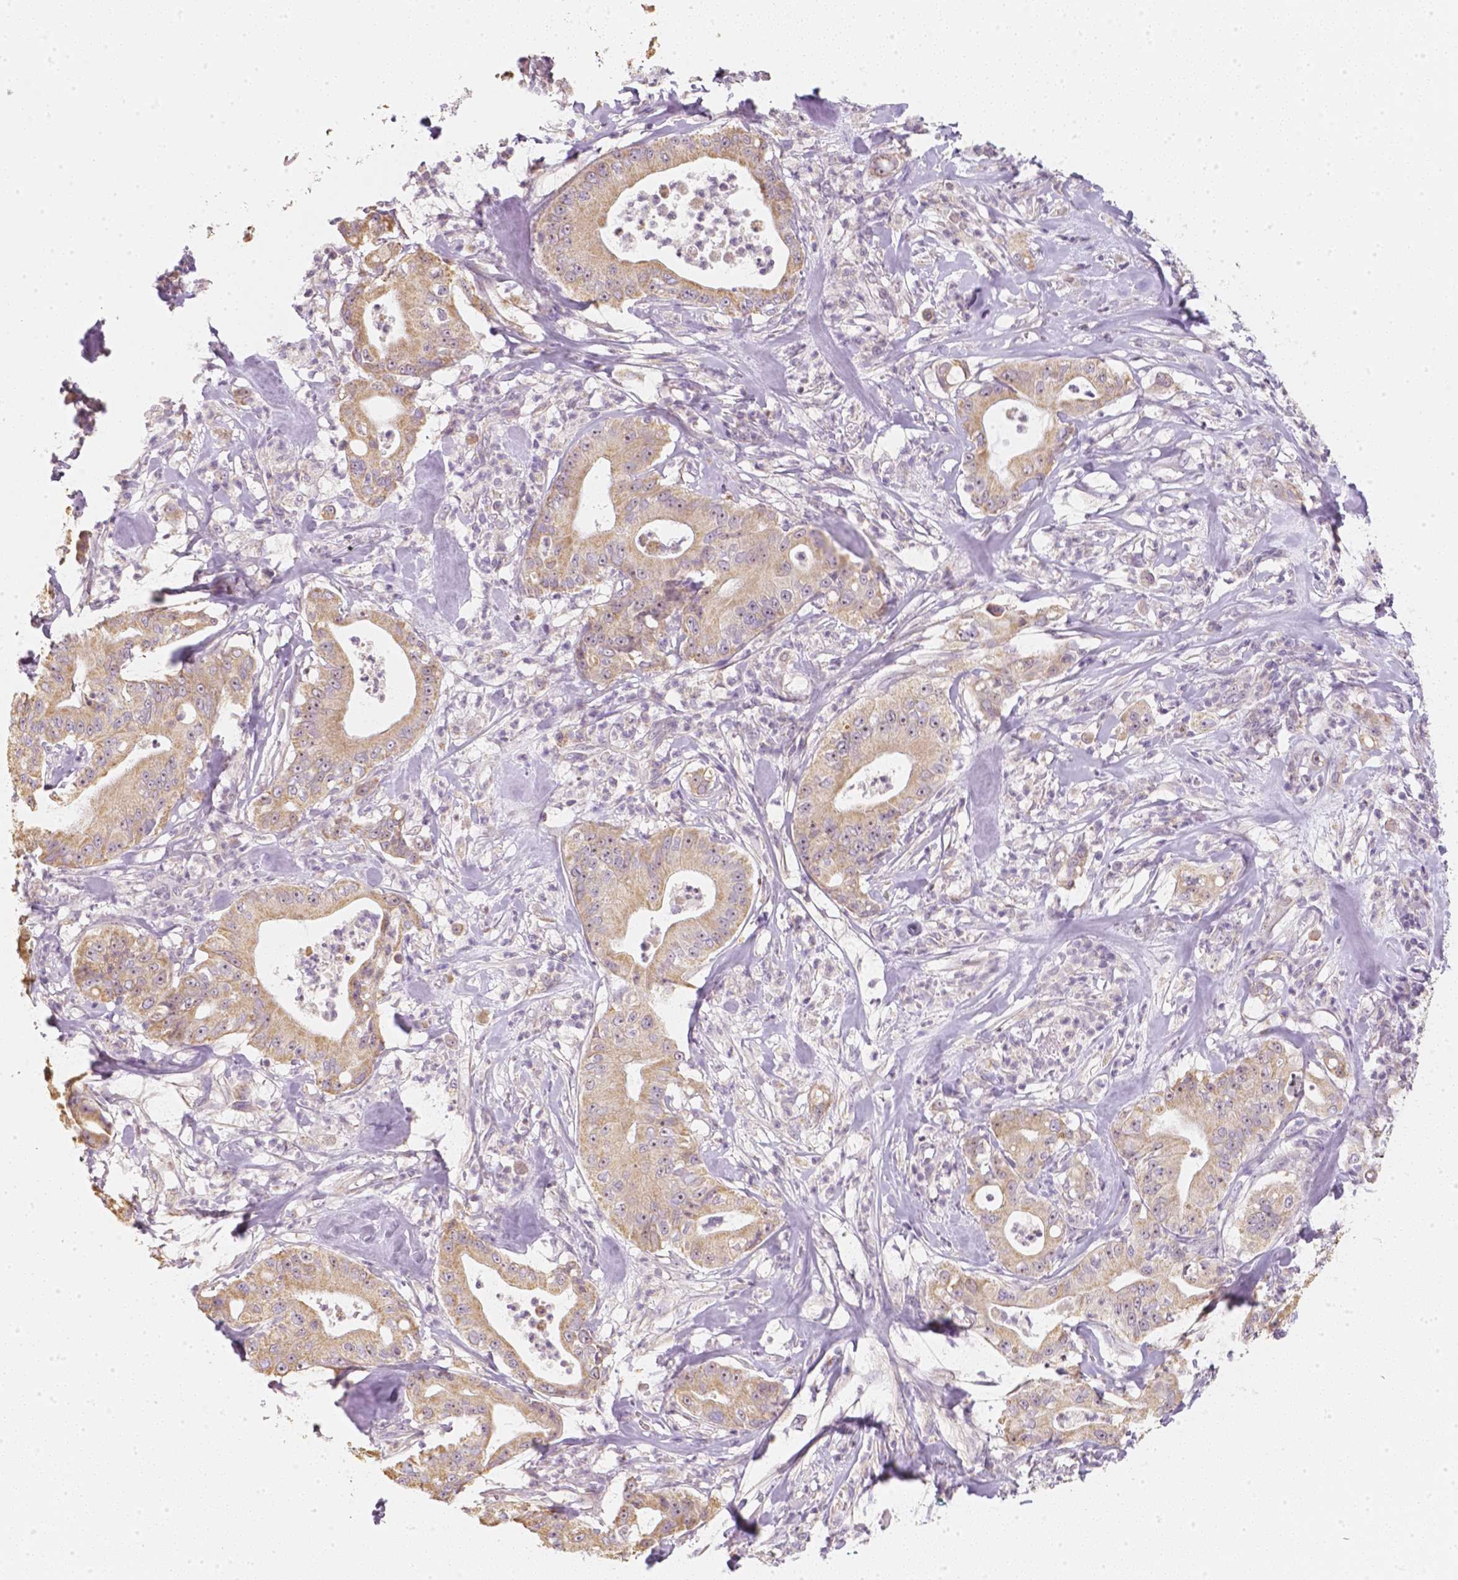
{"staining": {"intensity": "moderate", "quantity": ">75%", "location": "cytoplasmic/membranous"}, "tissue": "pancreatic cancer", "cell_type": "Tumor cells", "image_type": "cancer", "snomed": [{"axis": "morphology", "description": "Adenocarcinoma, NOS"}, {"axis": "topography", "description": "Pancreas"}], "caption": "Pancreatic cancer (adenocarcinoma) stained with DAB (3,3'-diaminobenzidine) IHC exhibits medium levels of moderate cytoplasmic/membranous positivity in approximately >75% of tumor cells.", "gene": "NVL", "patient": {"sex": "male", "age": 71}}